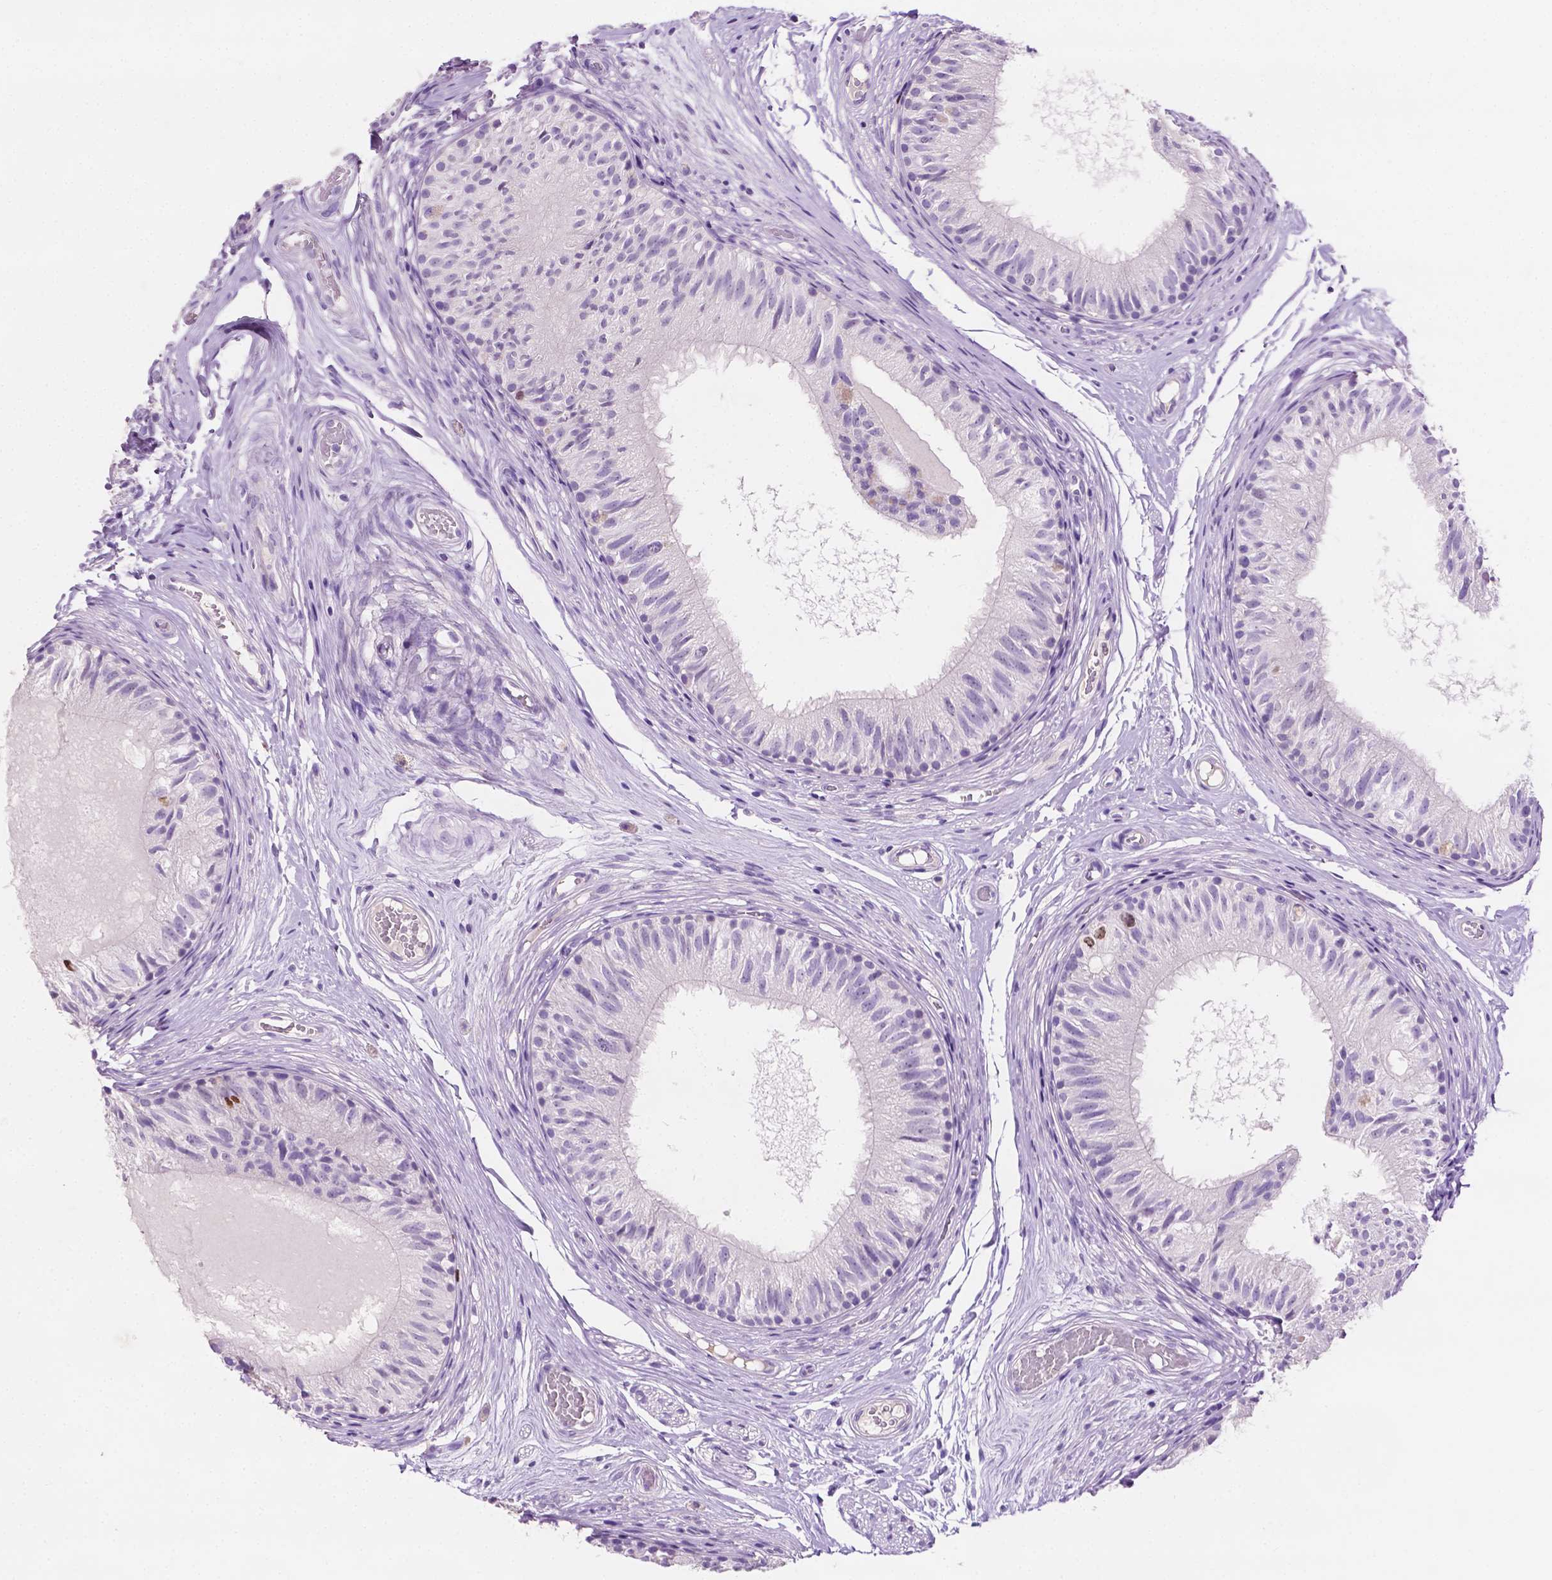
{"staining": {"intensity": "strong", "quantity": "<25%", "location": "nuclear"}, "tissue": "epididymis", "cell_type": "Glandular cells", "image_type": "normal", "snomed": [{"axis": "morphology", "description": "Normal tissue, NOS"}, {"axis": "topography", "description": "Epididymis"}], "caption": "Approximately <25% of glandular cells in unremarkable epididymis exhibit strong nuclear protein positivity as visualized by brown immunohistochemical staining.", "gene": "SIAH2", "patient": {"sex": "male", "age": 29}}